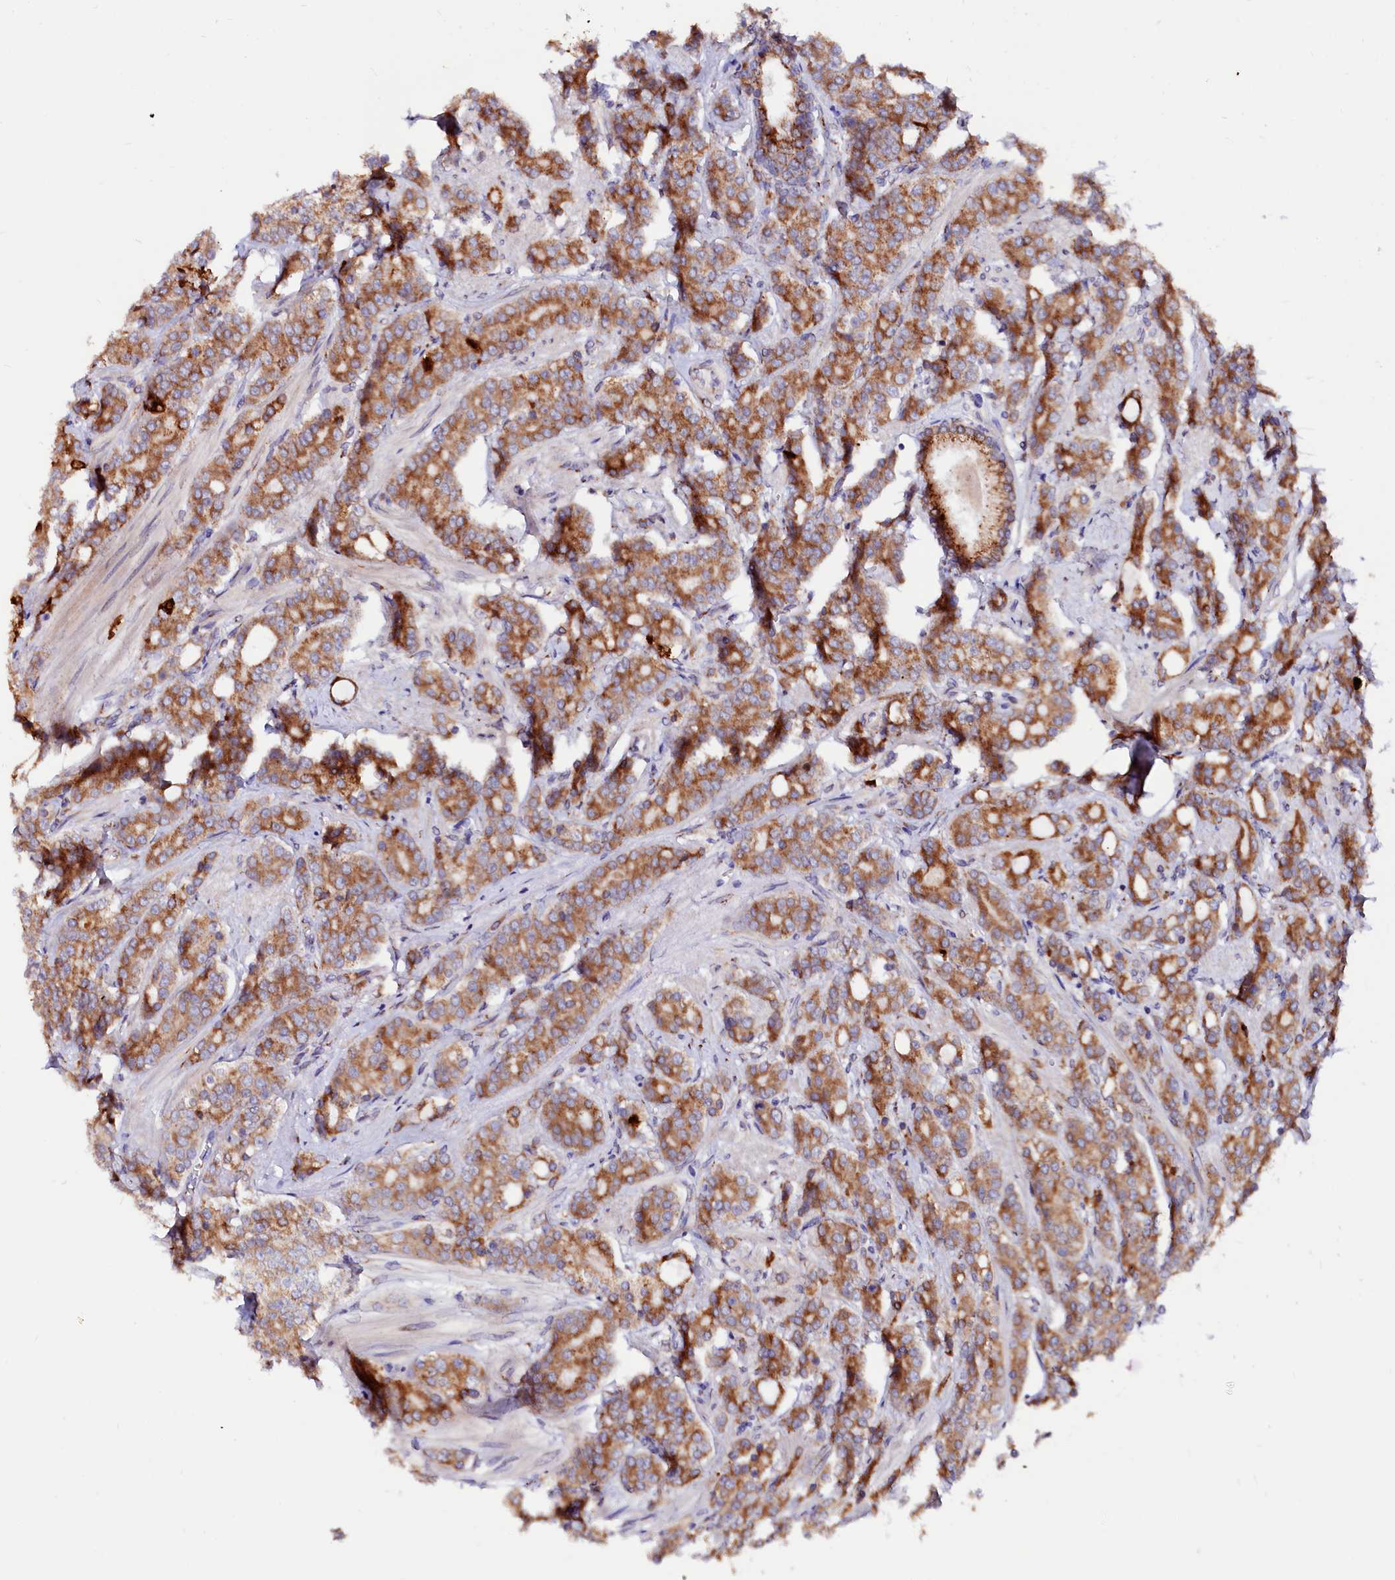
{"staining": {"intensity": "strong", "quantity": ">75%", "location": "cytoplasmic/membranous"}, "tissue": "prostate cancer", "cell_type": "Tumor cells", "image_type": "cancer", "snomed": [{"axis": "morphology", "description": "Adenocarcinoma, High grade"}, {"axis": "topography", "description": "Prostate"}], "caption": "DAB immunohistochemical staining of prostate cancer (high-grade adenocarcinoma) exhibits strong cytoplasmic/membranous protein positivity in approximately >75% of tumor cells. (DAB IHC, brown staining for protein, blue staining for nuclei).", "gene": "LMAN1", "patient": {"sex": "male", "age": 62}}